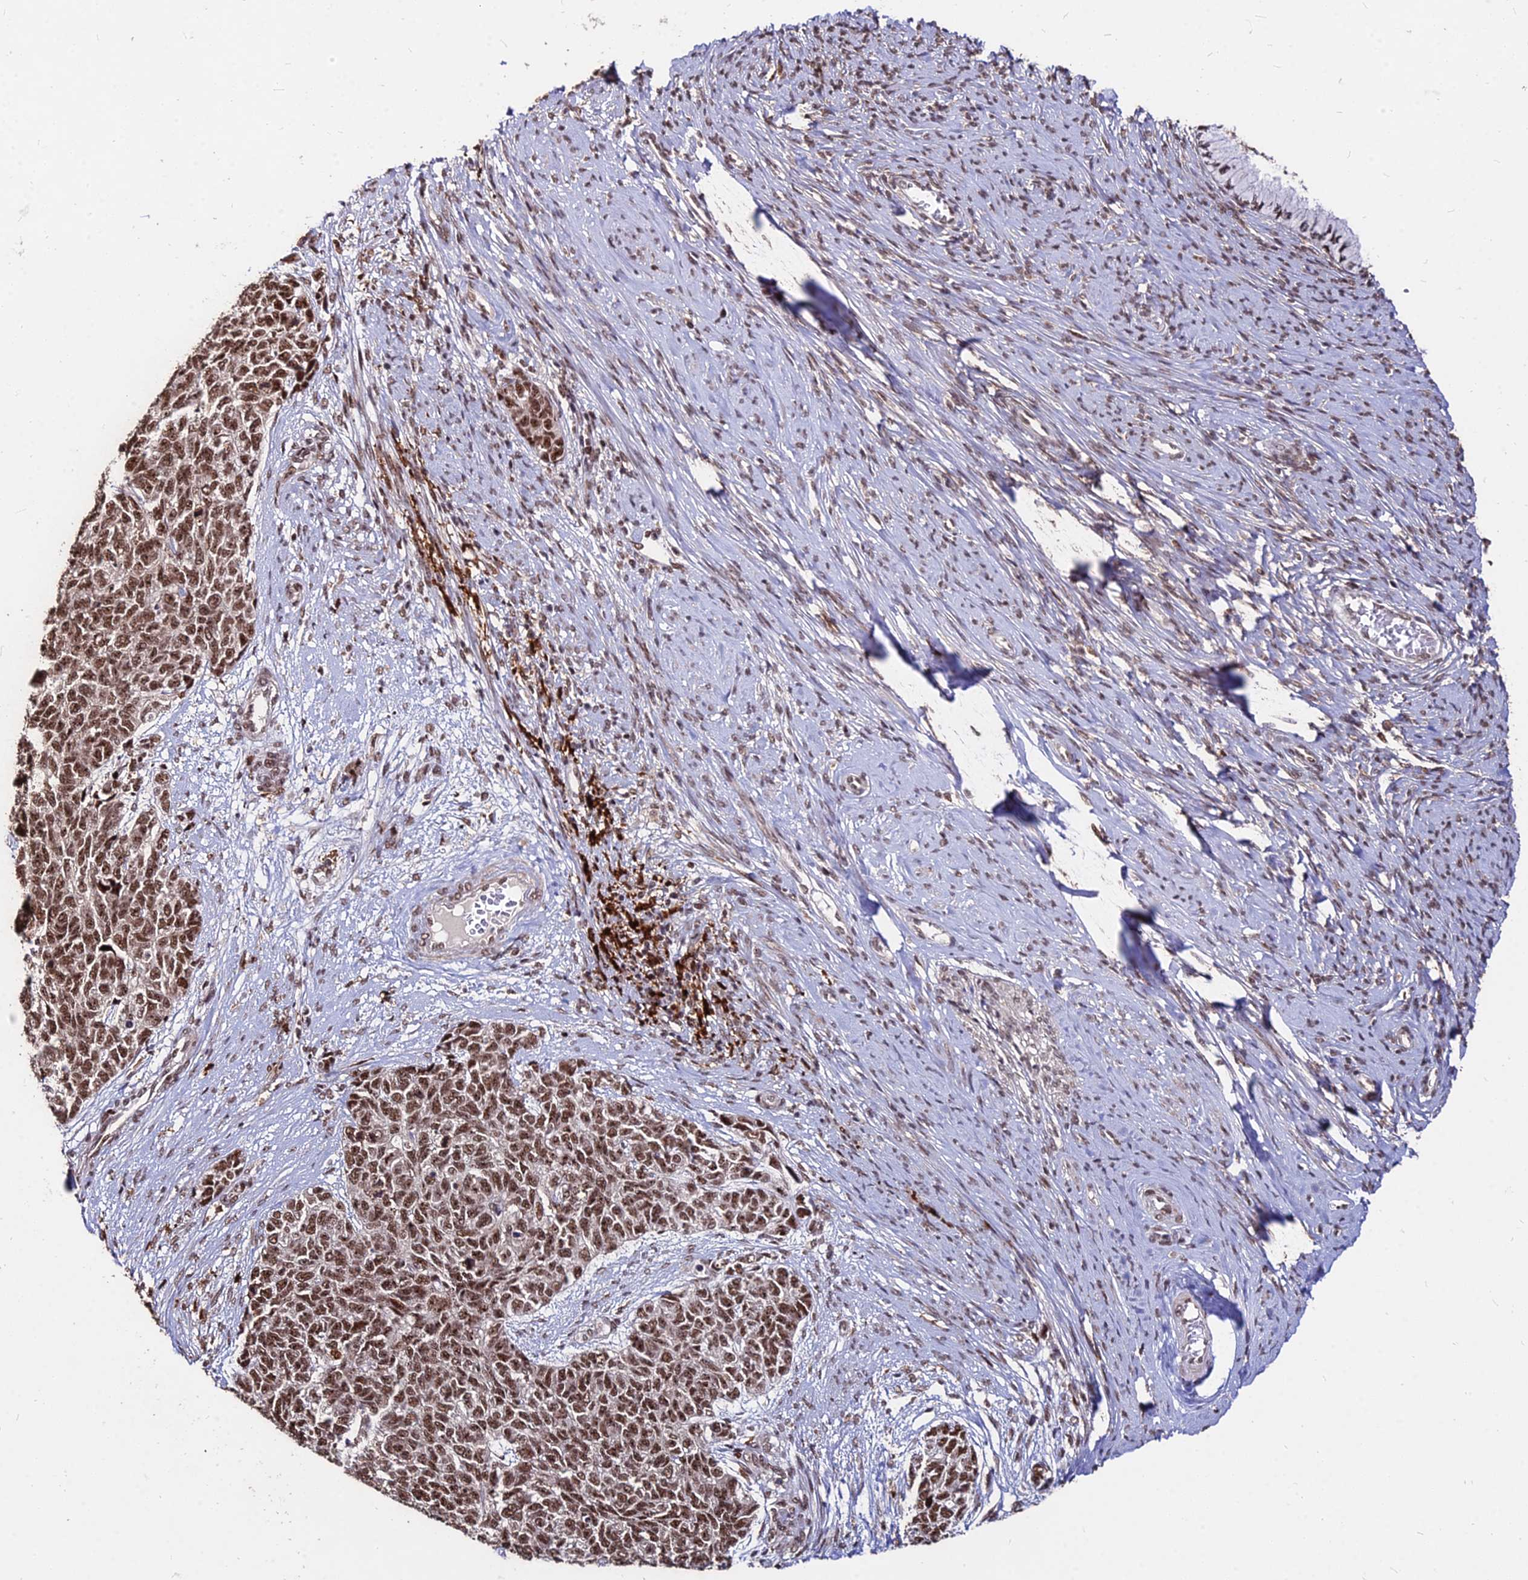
{"staining": {"intensity": "strong", "quantity": ">75%", "location": "nuclear"}, "tissue": "cervical cancer", "cell_type": "Tumor cells", "image_type": "cancer", "snomed": [{"axis": "morphology", "description": "Squamous cell carcinoma, NOS"}, {"axis": "topography", "description": "Cervix"}], "caption": "Protein expression analysis of cervical squamous cell carcinoma displays strong nuclear expression in approximately >75% of tumor cells.", "gene": "ZBED4", "patient": {"sex": "female", "age": 63}}